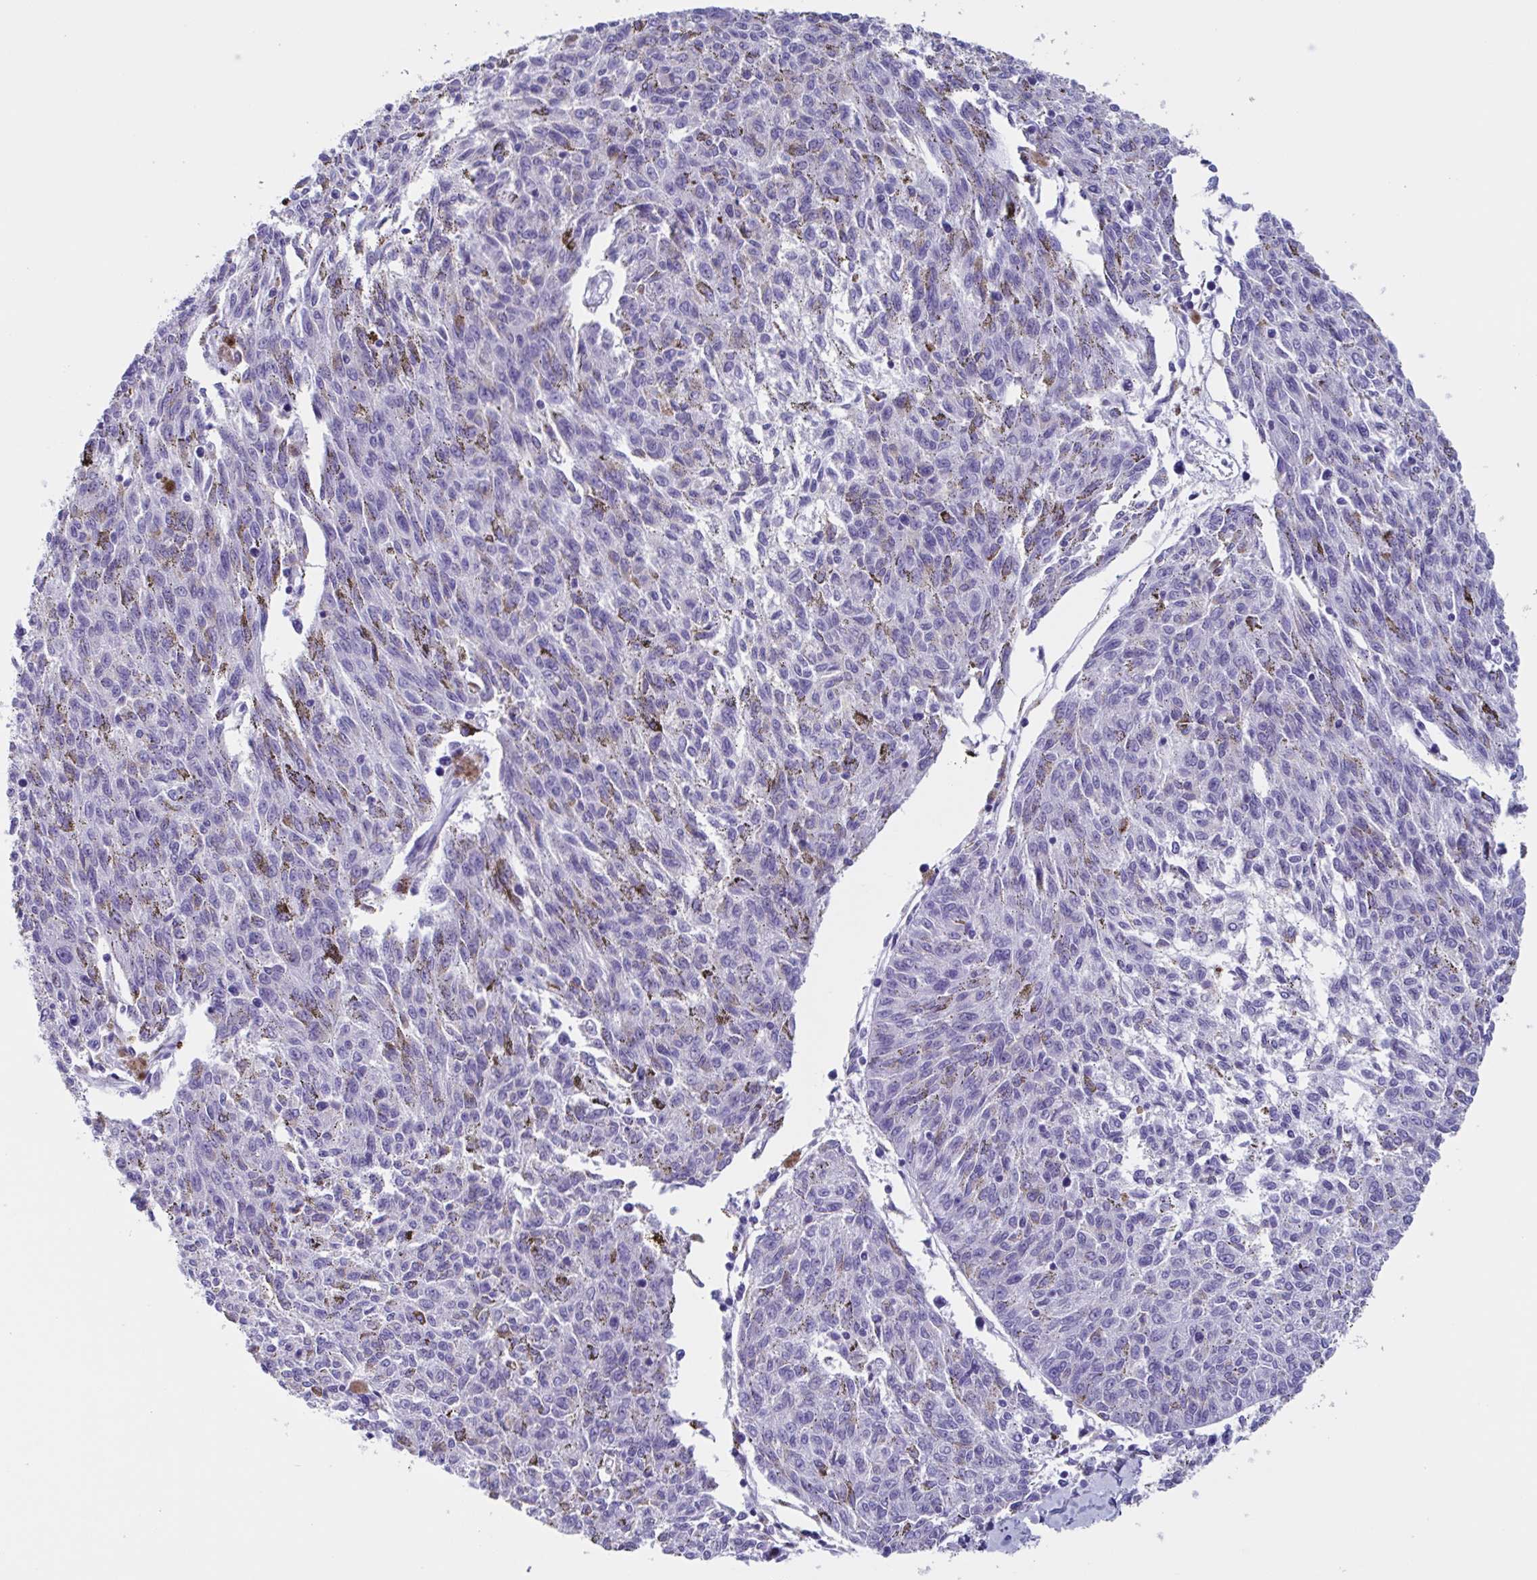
{"staining": {"intensity": "negative", "quantity": "none", "location": "none"}, "tissue": "melanoma", "cell_type": "Tumor cells", "image_type": "cancer", "snomed": [{"axis": "morphology", "description": "Malignant melanoma, NOS"}, {"axis": "topography", "description": "Skin"}], "caption": "High magnification brightfield microscopy of malignant melanoma stained with DAB (3,3'-diaminobenzidine) (brown) and counterstained with hematoxylin (blue): tumor cells show no significant positivity. (Stains: DAB IHC with hematoxylin counter stain, Microscopy: brightfield microscopy at high magnification).", "gene": "USP35", "patient": {"sex": "female", "age": 72}}